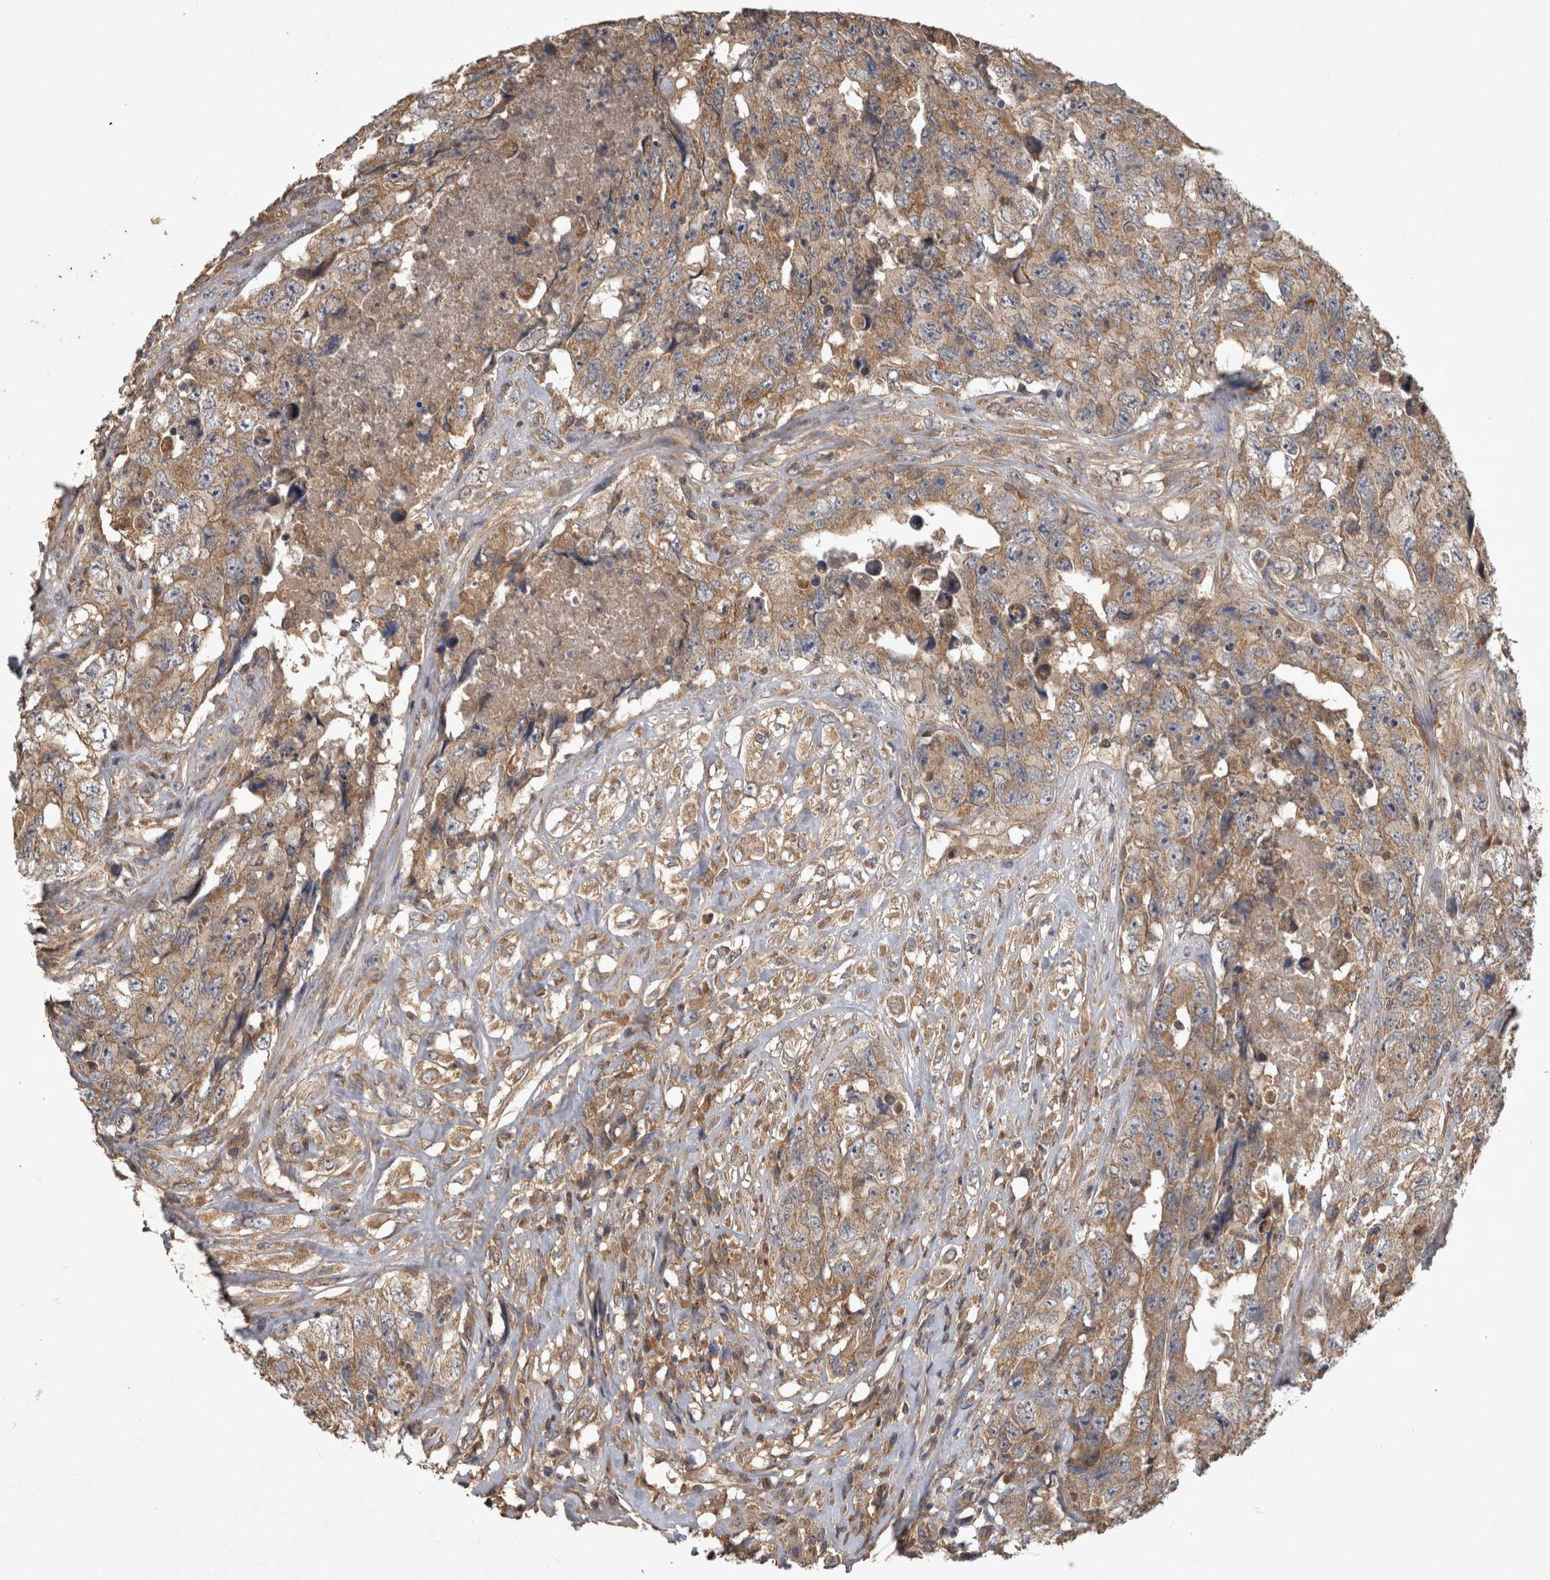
{"staining": {"intensity": "moderate", "quantity": ">75%", "location": "cytoplasmic/membranous"}, "tissue": "testis cancer", "cell_type": "Tumor cells", "image_type": "cancer", "snomed": [{"axis": "morphology", "description": "Carcinoma, Embryonal, NOS"}, {"axis": "topography", "description": "Testis"}], "caption": "A micrograph showing moderate cytoplasmic/membranous positivity in about >75% of tumor cells in embryonal carcinoma (testis), as visualized by brown immunohistochemical staining.", "gene": "TRMT61B", "patient": {"sex": "male", "age": 32}}